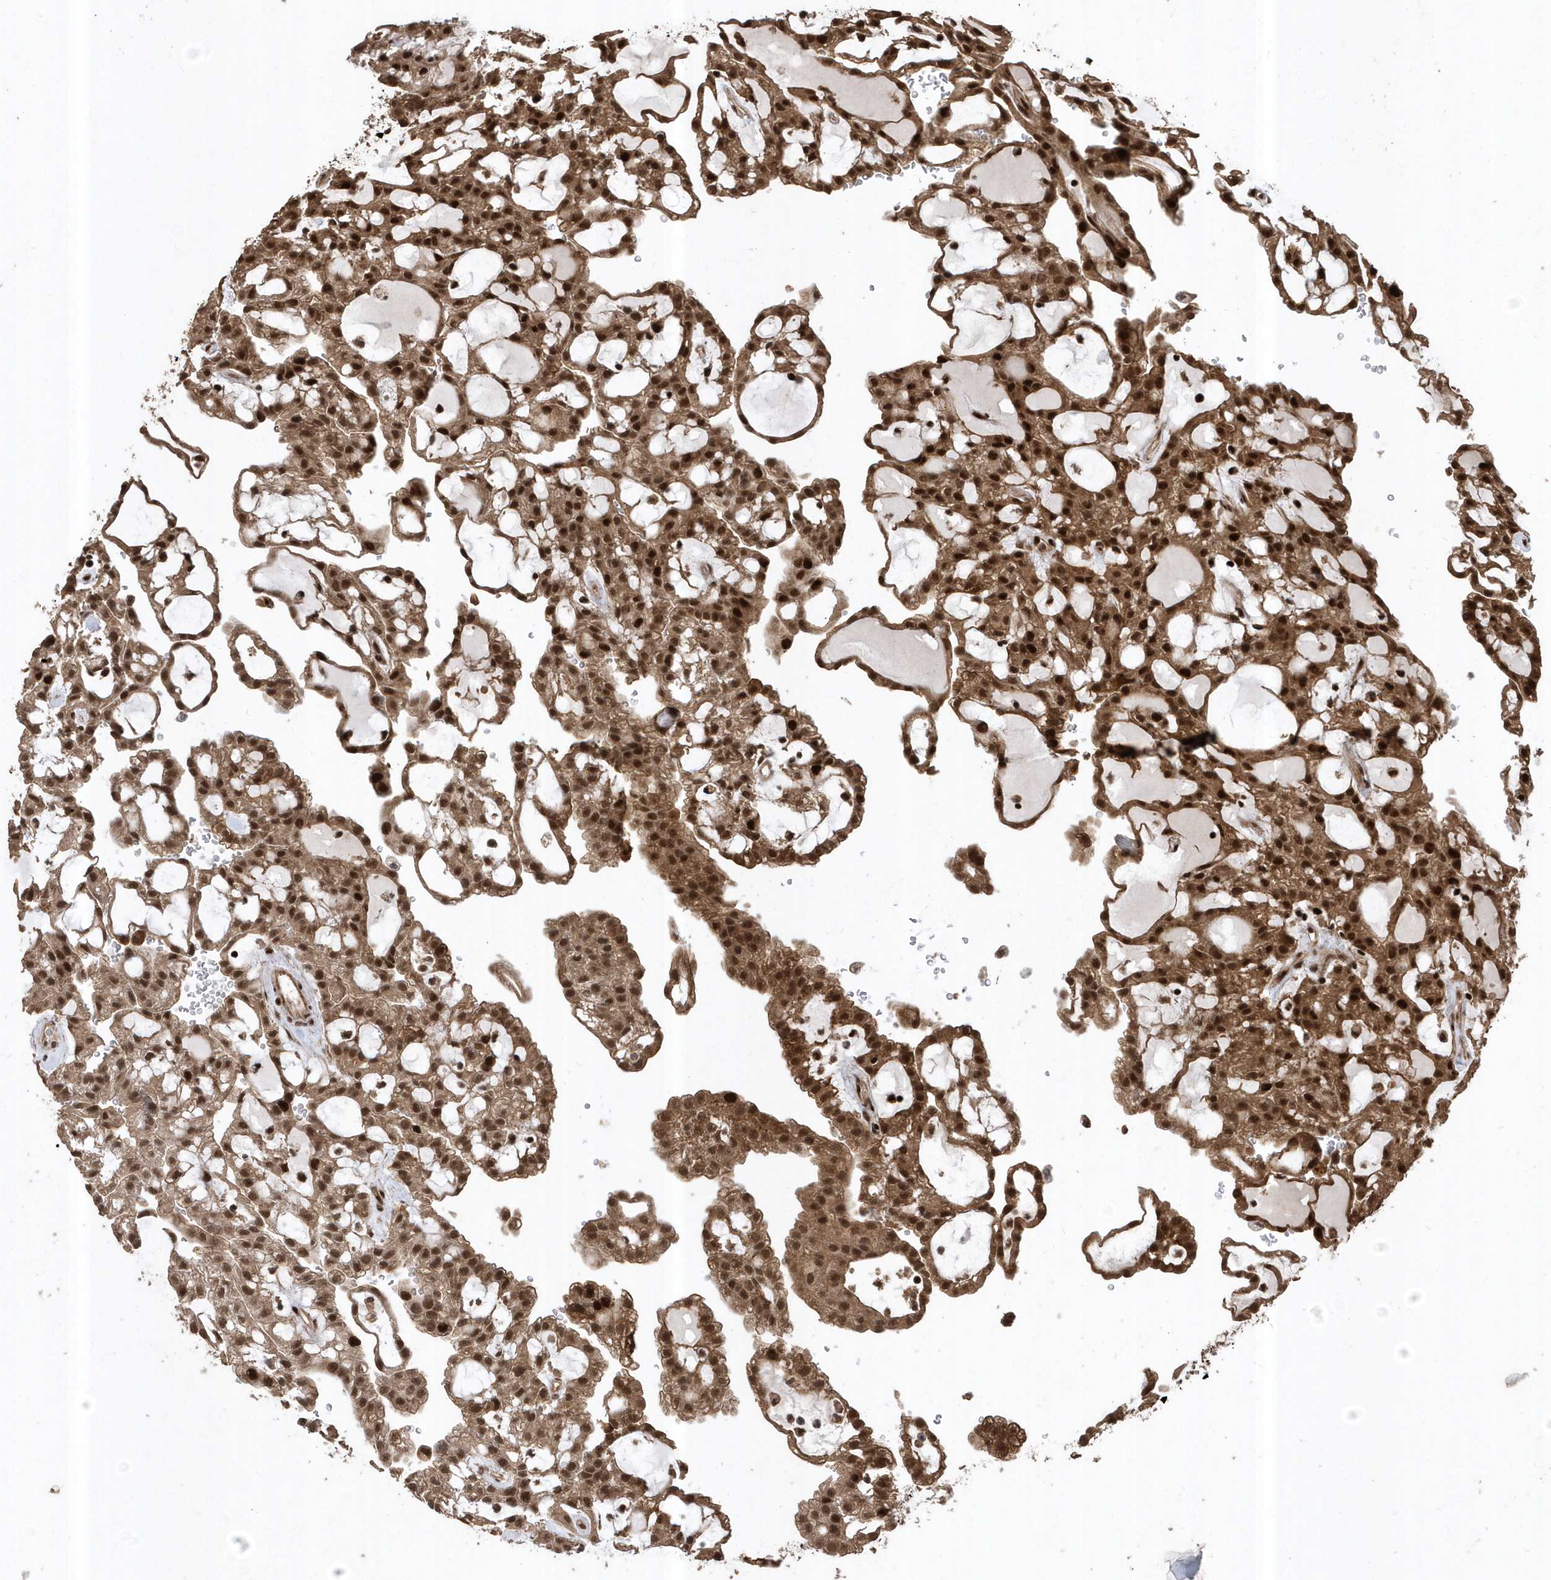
{"staining": {"intensity": "moderate", "quantity": ">75%", "location": "cytoplasmic/membranous,nuclear"}, "tissue": "renal cancer", "cell_type": "Tumor cells", "image_type": "cancer", "snomed": [{"axis": "morphology", "description": "Adenocarcinoma, NOS"}, {"axis": "topography", "description": "Kidney"}], "caption": "Protein positivity by immunohistochemistry reveals moderate cytoplasmic/membranous and nuclear expression in approximately >75% of tumor cells in renal adenocarcinoma. The protein is stained brown, and the nuclei are stained in blue (DAB IHC with brightfield microscopy, high magnification).", "gene": "INTS12", "patient": {"sex": "male", "age": 63}}